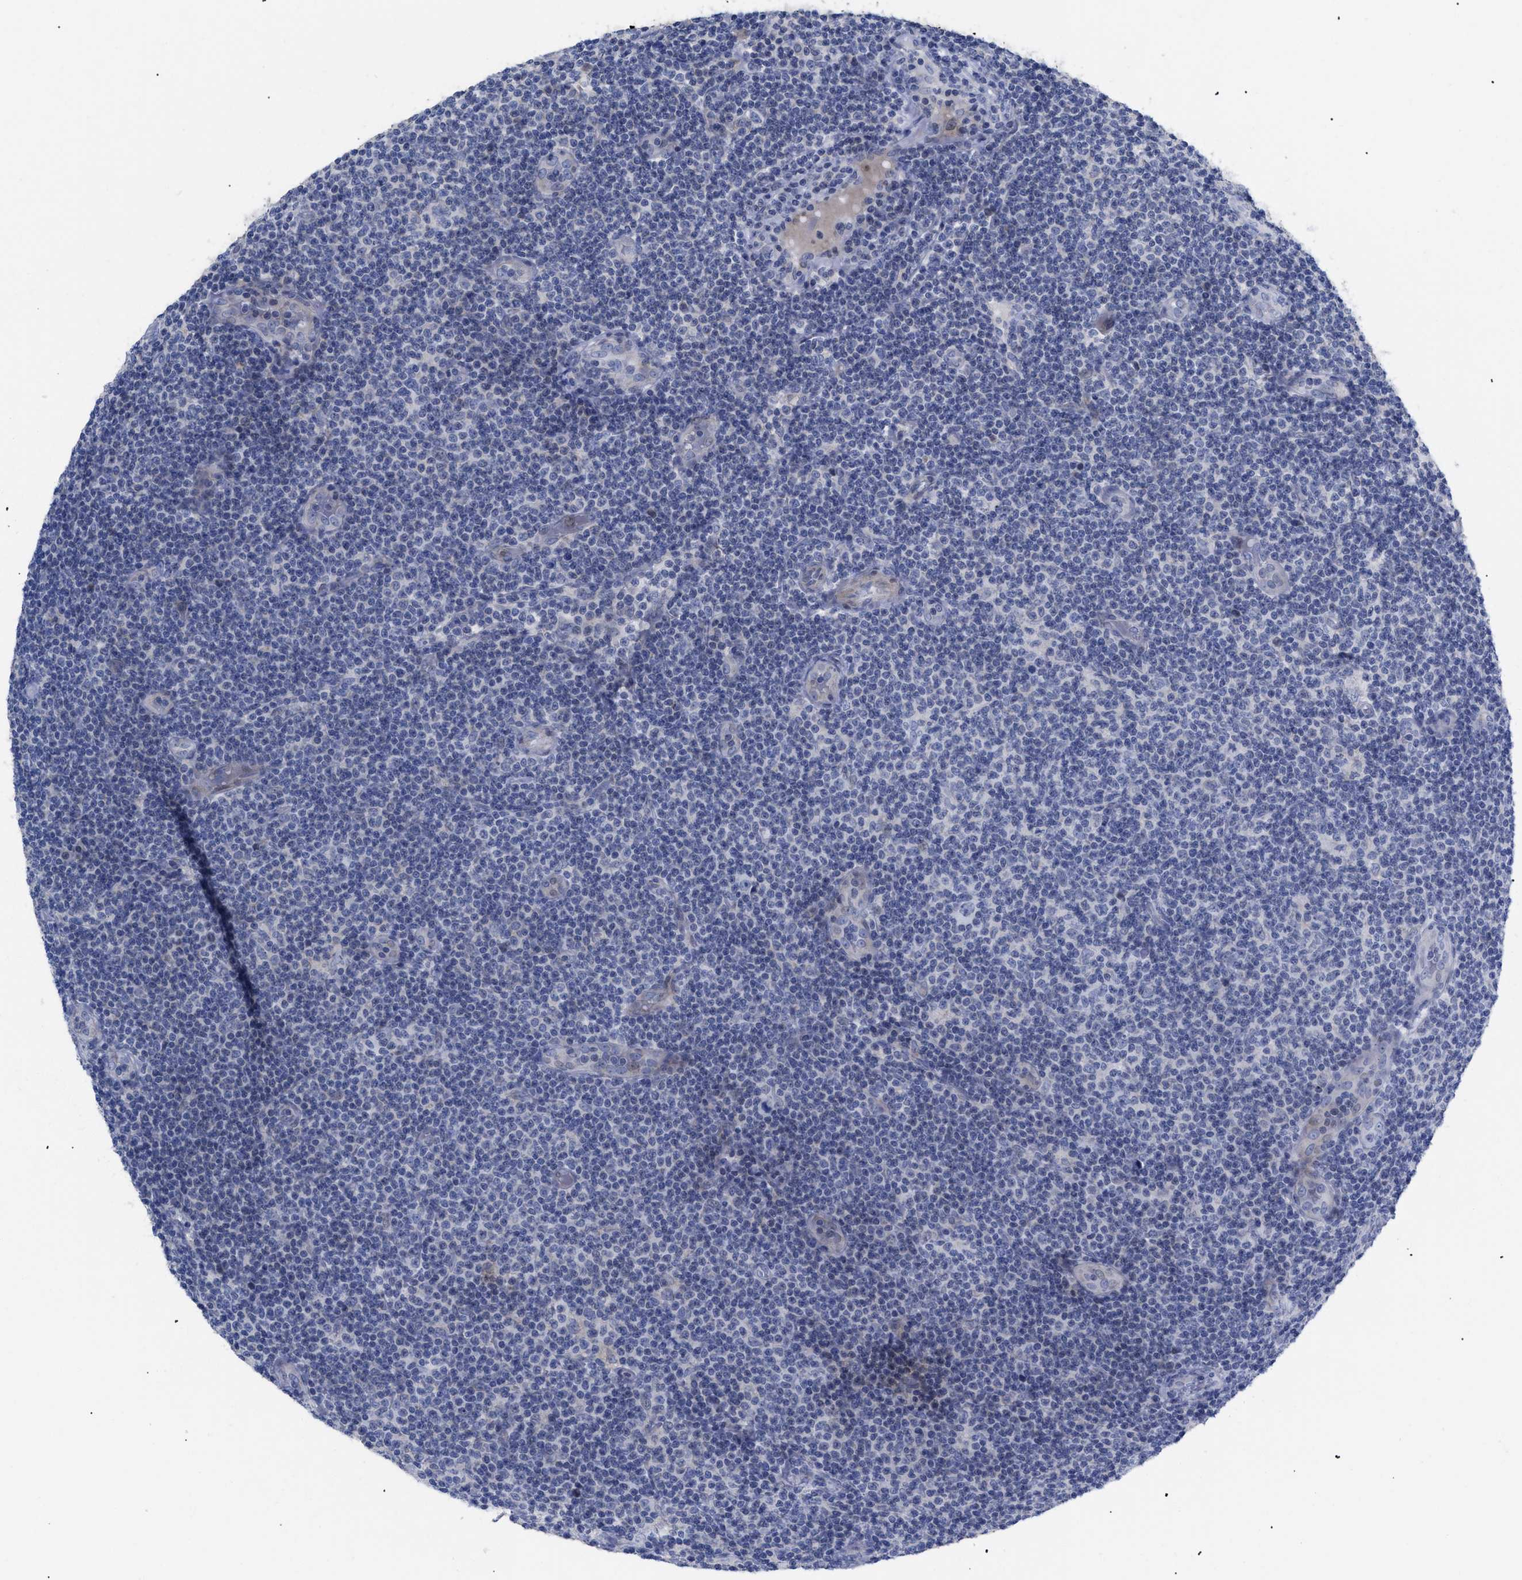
{"staining": {"intensity": "negative", "quantity": "none", "location": "none"}, "tissue": "lymphoma", "cell_type": "Tumor cells", "image_type": "cancer", "snomed": [{"axis": "morphology", "description": "Malignant lymphoma, non-Hodgkin's type, Low grade"}, {"axis": "topography", "description": "Lymph node"}], "caption": "Immunohistochemical staining of human low-grade malignant lymphoma, non-Hodgkin's type reveals no significant positivity in tumor cells.", "gene": "CAV3", "patient": {"sex": "male", "age": 83}}